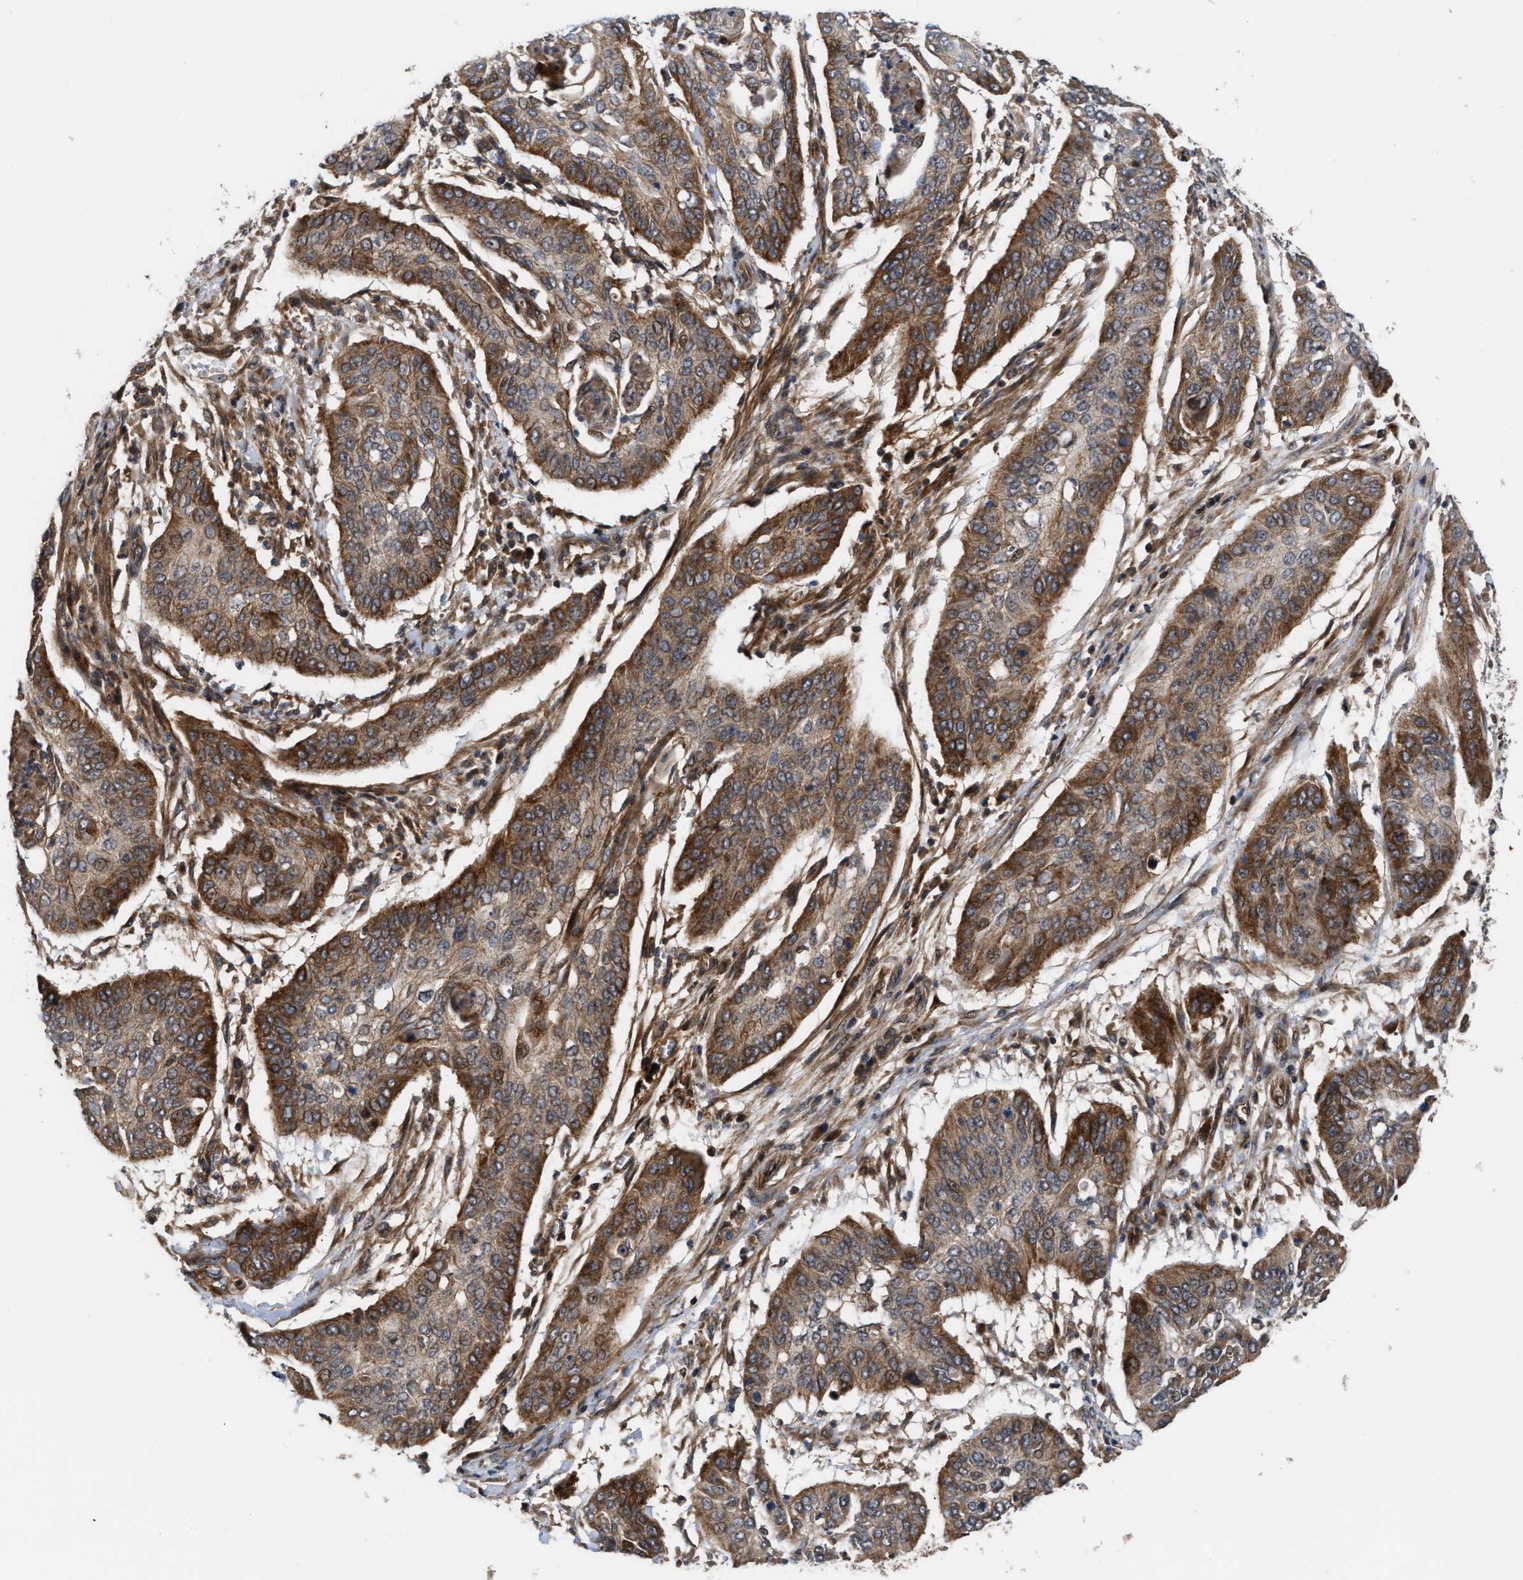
{"staining": {"intensity": "moderate", "quantity": ">75%", "location": "cytoplasmic/membranous,nuclear"}, "tissue": "cervical cancer", "cell_type": "Tumor cells", "image_type": "cancer", "snomed": [{"axis": "morphology", "description": "Squamous cell carcinoma, NOS"}, {"axis": "topography", "description": "Cervix"}], "caption": "High-power microscopy captured an IHC histopathology image of squamous cell carcinoma (cervical), revealing moderate cytoplasmic/membranous and nuclear expression in approximately >75% of tumor cells. (Stains: DAB in brown, nuclei in blue, Microscopy: brightfield microscopy at high magnification).", "gene": "STAU1", "patient": {"sex": "female", "age": 39}}